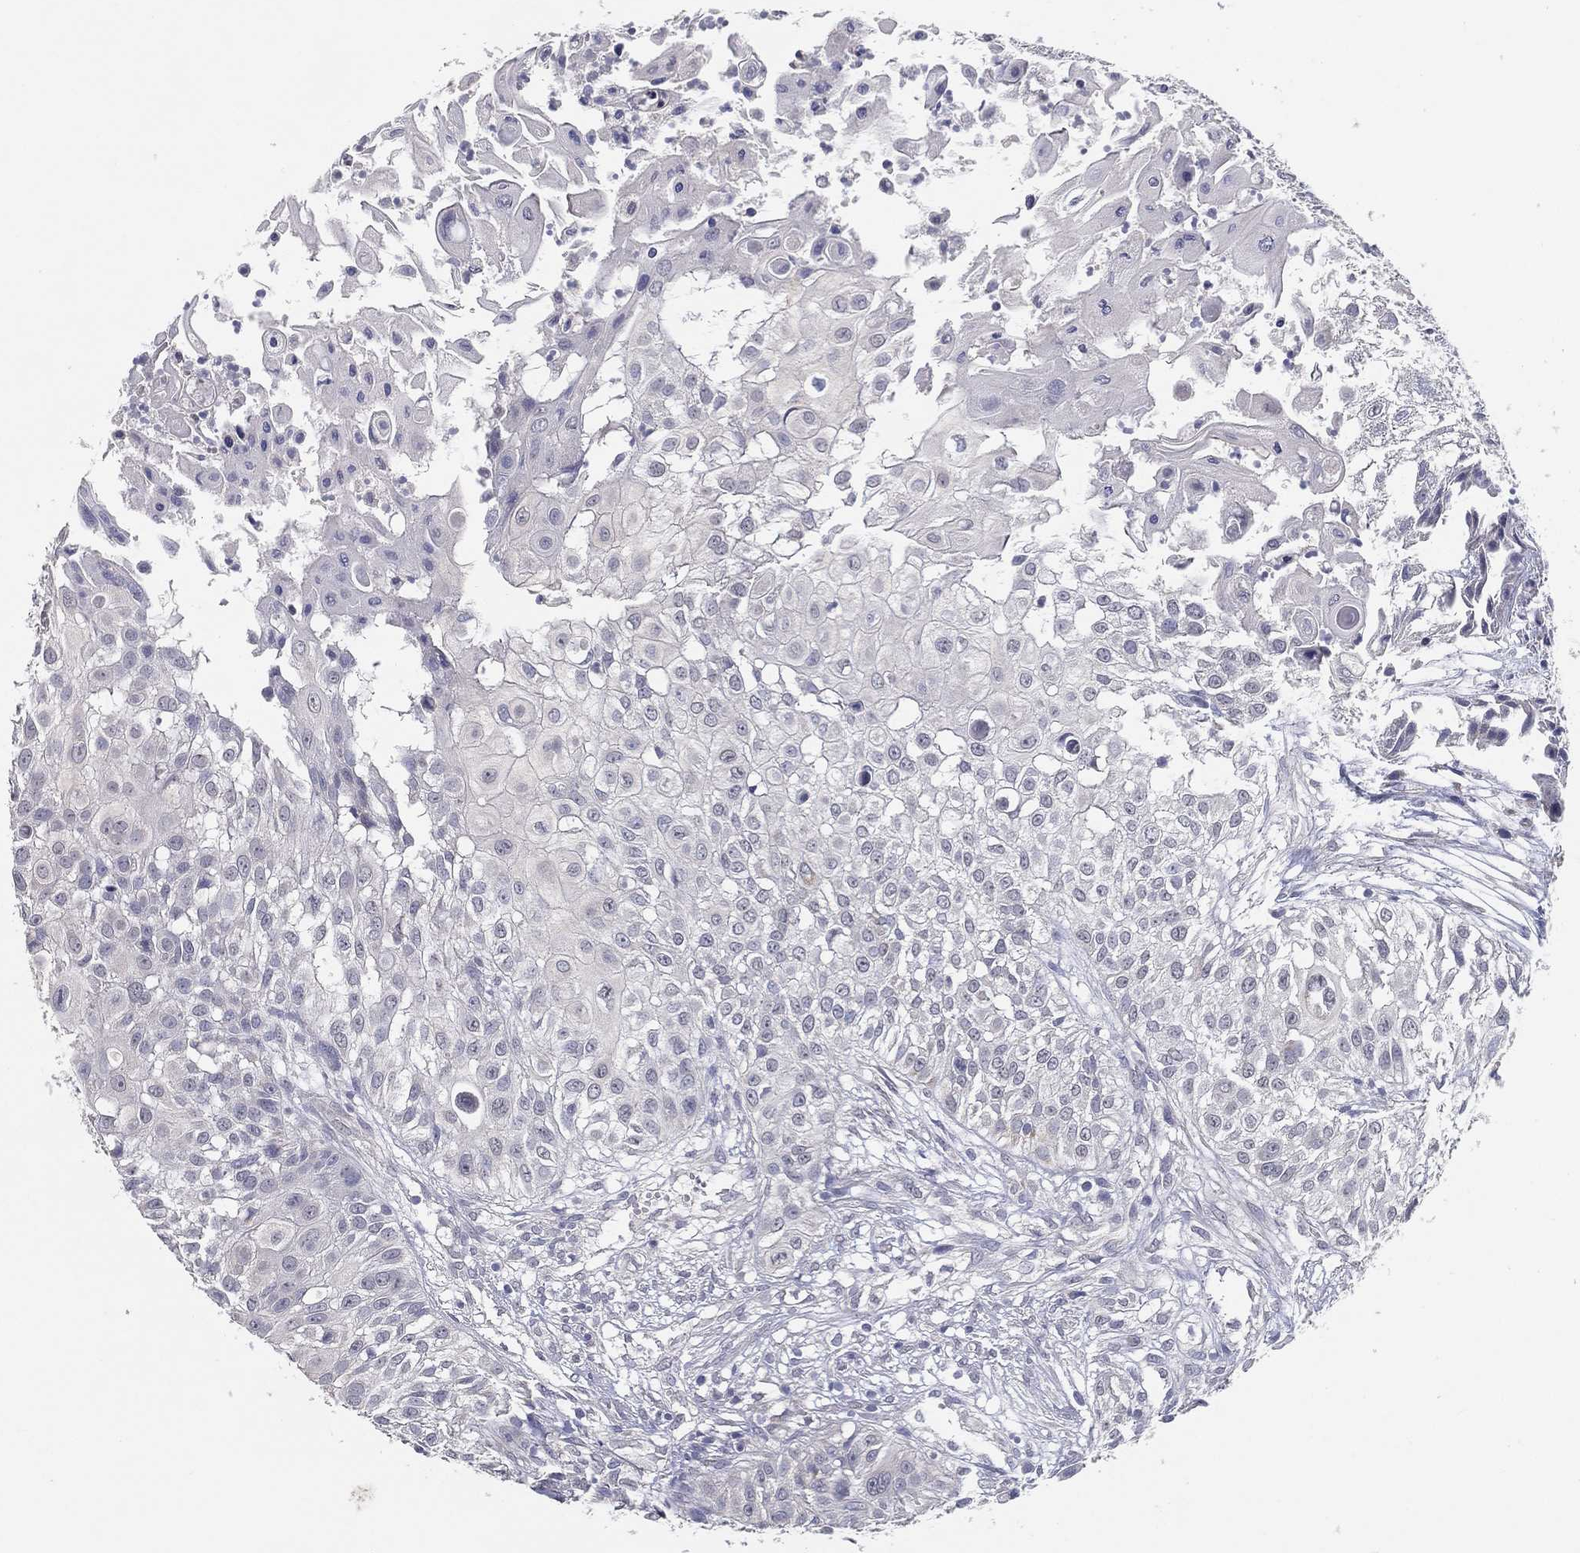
{"staining": {"intensity": "negative", "quantity": "none", "location": "none"}, "tissue": "urothelial cancer", "cell_type": "Tumor cells", "image_type": "cancer", "snomed": [{"axis": "morphology", "description": "Urothelial carcinoma, High grade"}, {"axis": "topography", "description": "Urinary bladder"}], "caption": "Tumor cells are negative for protein expression in human urothelial cancer.", "gene": "PCSK1", "patient": {"sex": "female", "age": 79}}